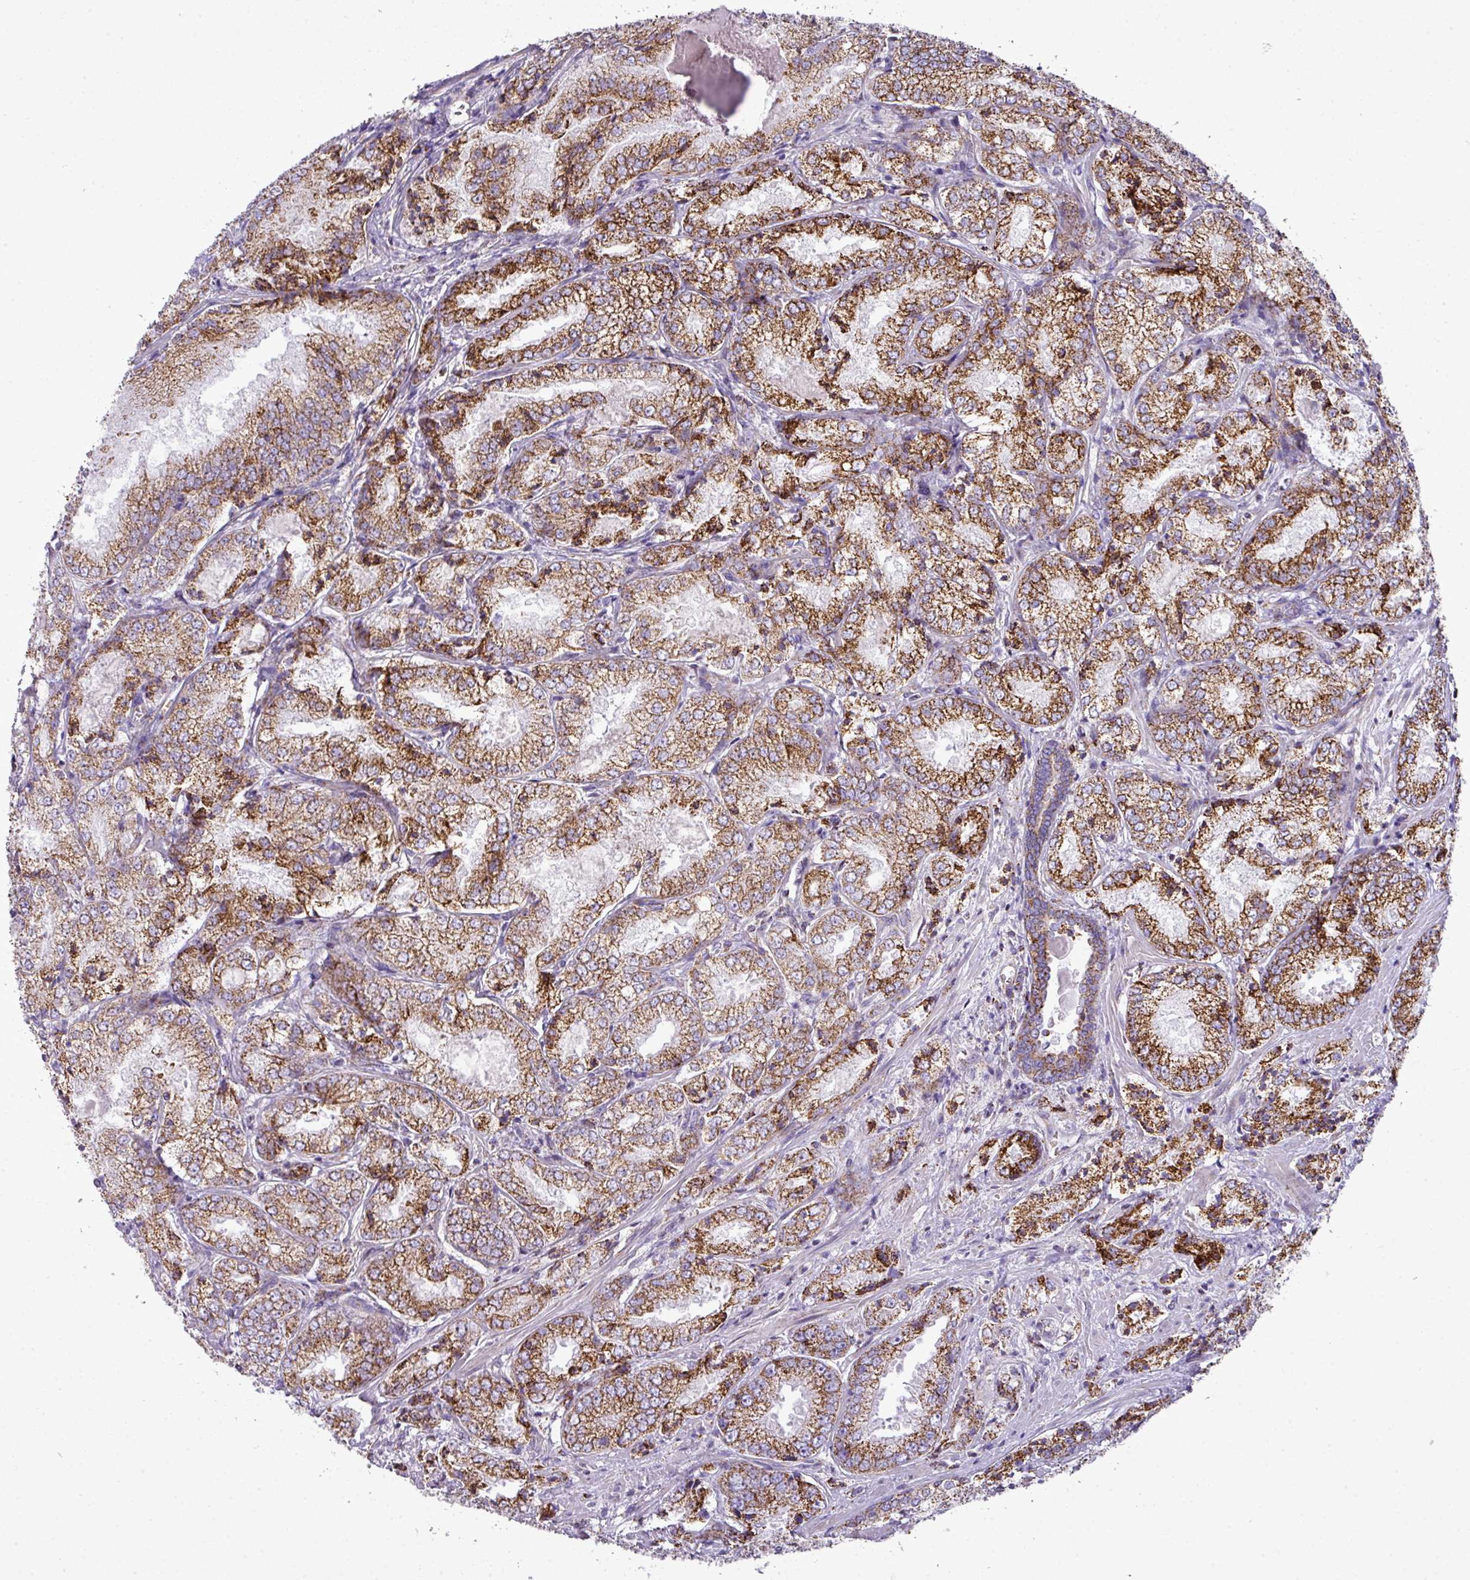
{"staining": {"intensity": "strong", "quantity": ">75%", "location": "cytoplasmic/membranous"}, "tissue": "prostate cancer", "cell_type": "Tumor cells", "image_type": "cancer", "snomed": [{"axis": "morphology", "description": "Adenocarcinoma, High grade"}, {"axis": "topography", "description": "Prostate"}], "caption": "Strong cytoplasmic/membranous protein positivity is appreciated in about >75% of tumor cells in adenocarcinoma (high-grade) (prostate). (DAB = brown stain, brightfield microscopy at high magnification).", "gene": "ZNF81", "patient": {"sex": "male", "age": 63}}